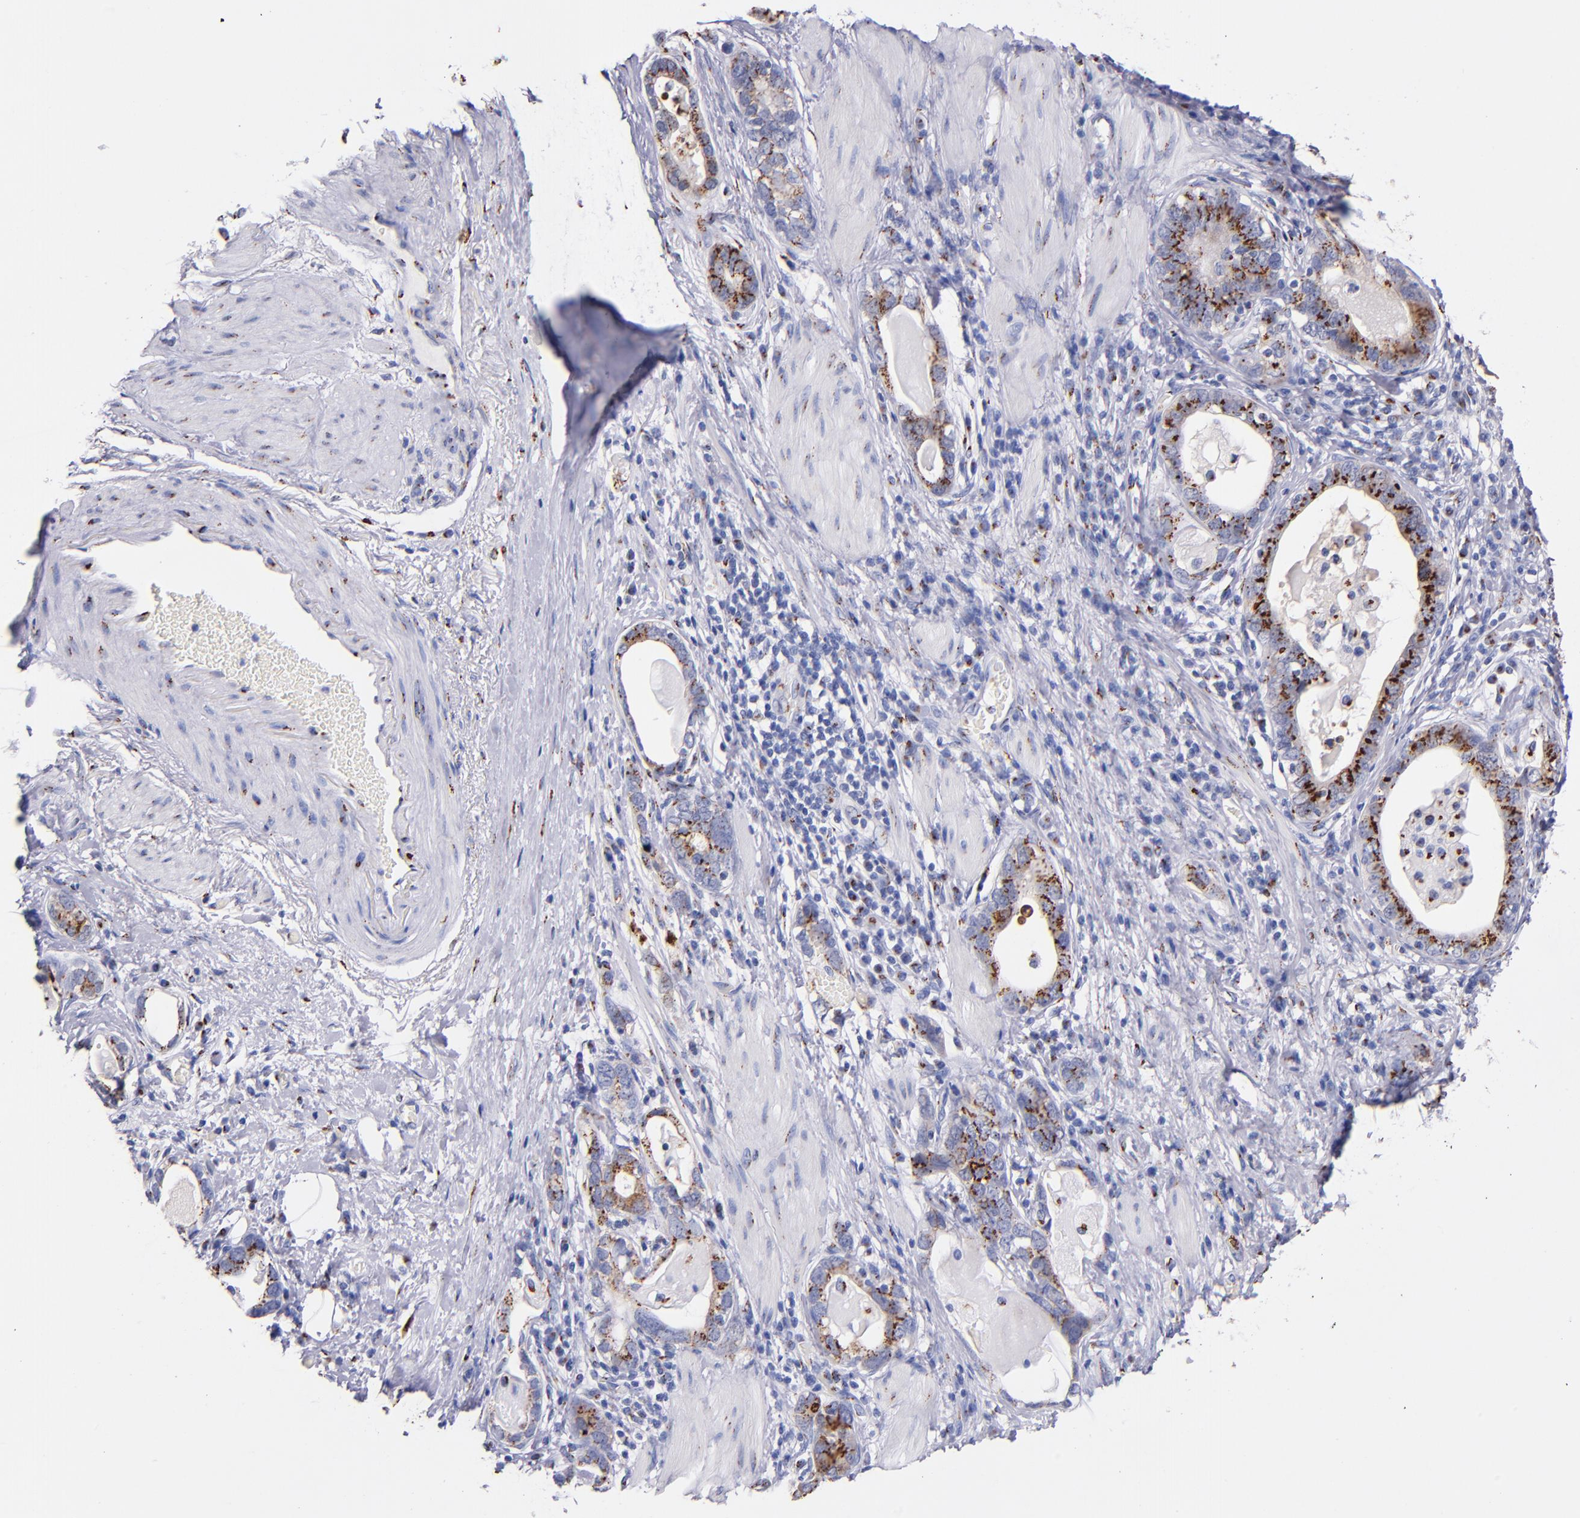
{"staining": {"intensity": "strong", "quantity": ">75%", "location": "cytoplasmic/membranous"}, "tissue": "stomach cancer", "cell_type": "Tumor cells", "image_type": "cancer", "snomed": [{"axis": "morphology", "description": "Adenocarcinoma, NOS"}, {"axis": "topography", "description": "Stomach, lower"}], "caption": "A high-resolution micrograph shows immunohistochemistry (IHC) staining of stomach adenocarcinoma, which demonstrates strong cytoplasmic/membranous staining in approximately >75% of tumor cells.", "gene": "GOLIM4", "patient": {"sex": "female", "age": 93}}